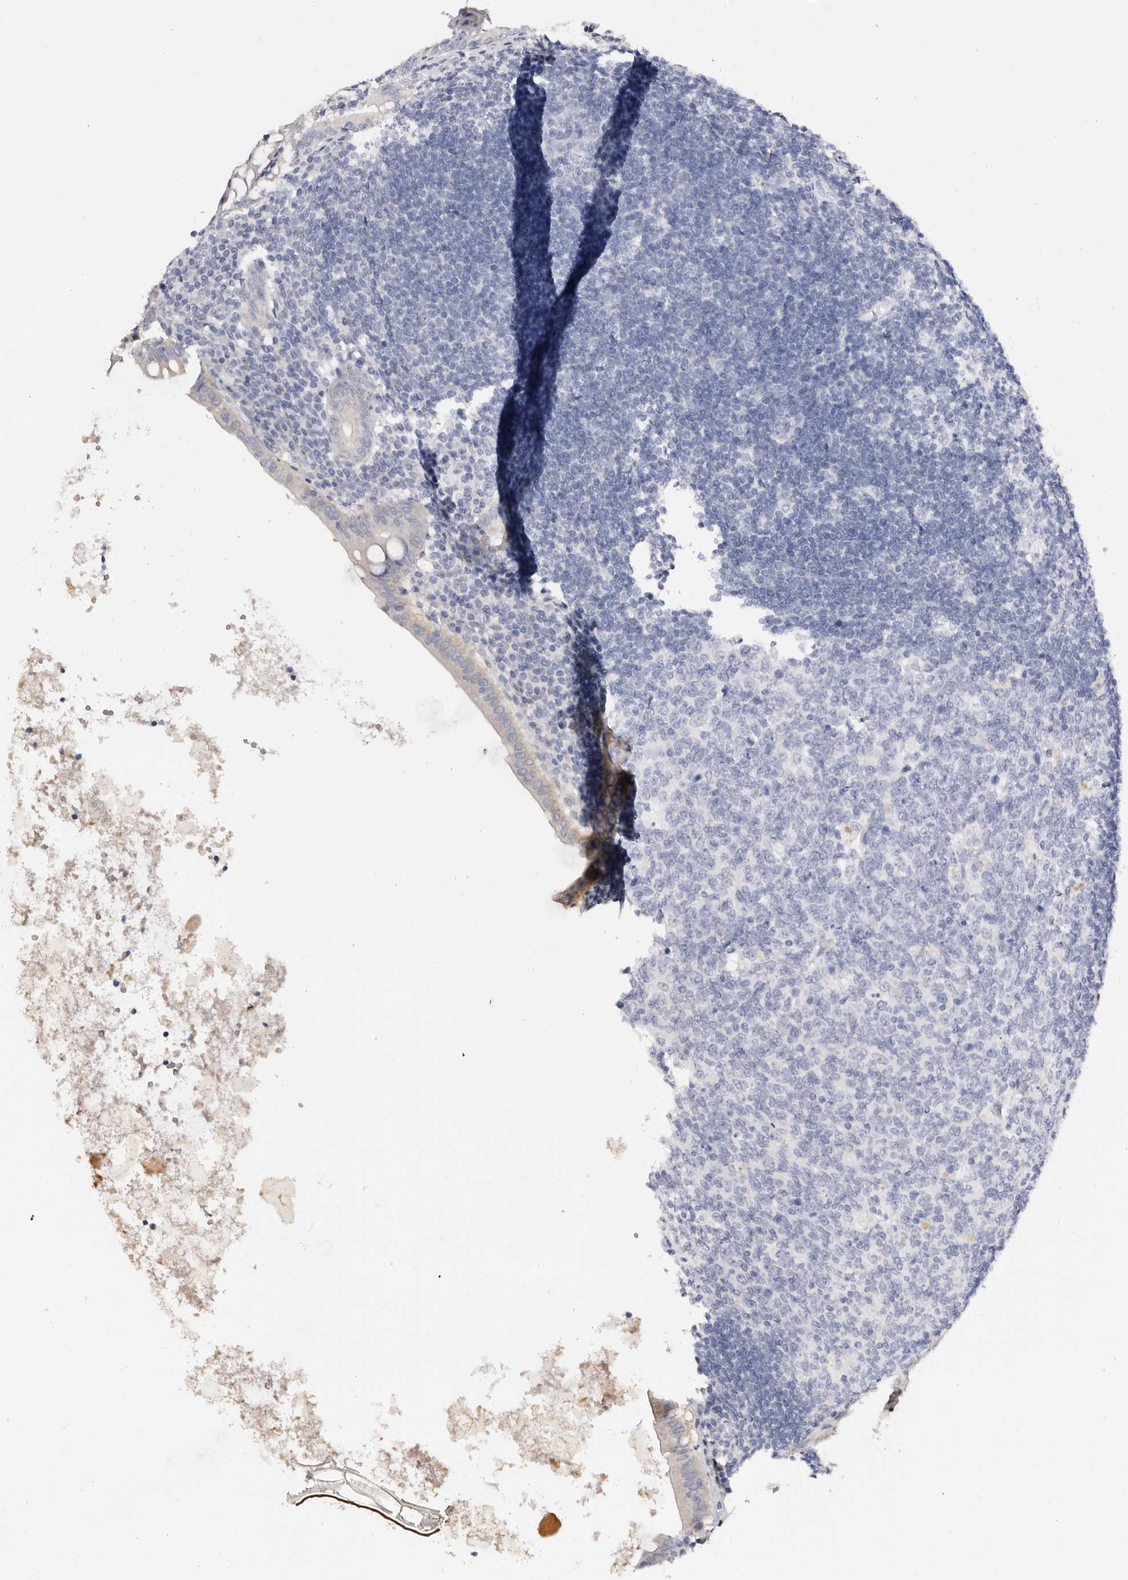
{"staining": {"intensity": "negative", "quantity": "none", "location": "none"}, "tissue": "appendix", "cell_type": "Glandular cells", "image_type": "normal", "snomed": [{"axis": "morphology", "description": "Normal tissue, NOS"}, {"axis": "topography", "description": "Appendix"}], "caption": "Immunohistochemical staining of unremarkable appendix displays no significant staining in glandular cells. (DAB (3,3'-diaminobenzidine) immunohistochemistry (IHC), high magnification).", "gene": "AKNAD1", "patient": {"sex": "female", "age": 54}}